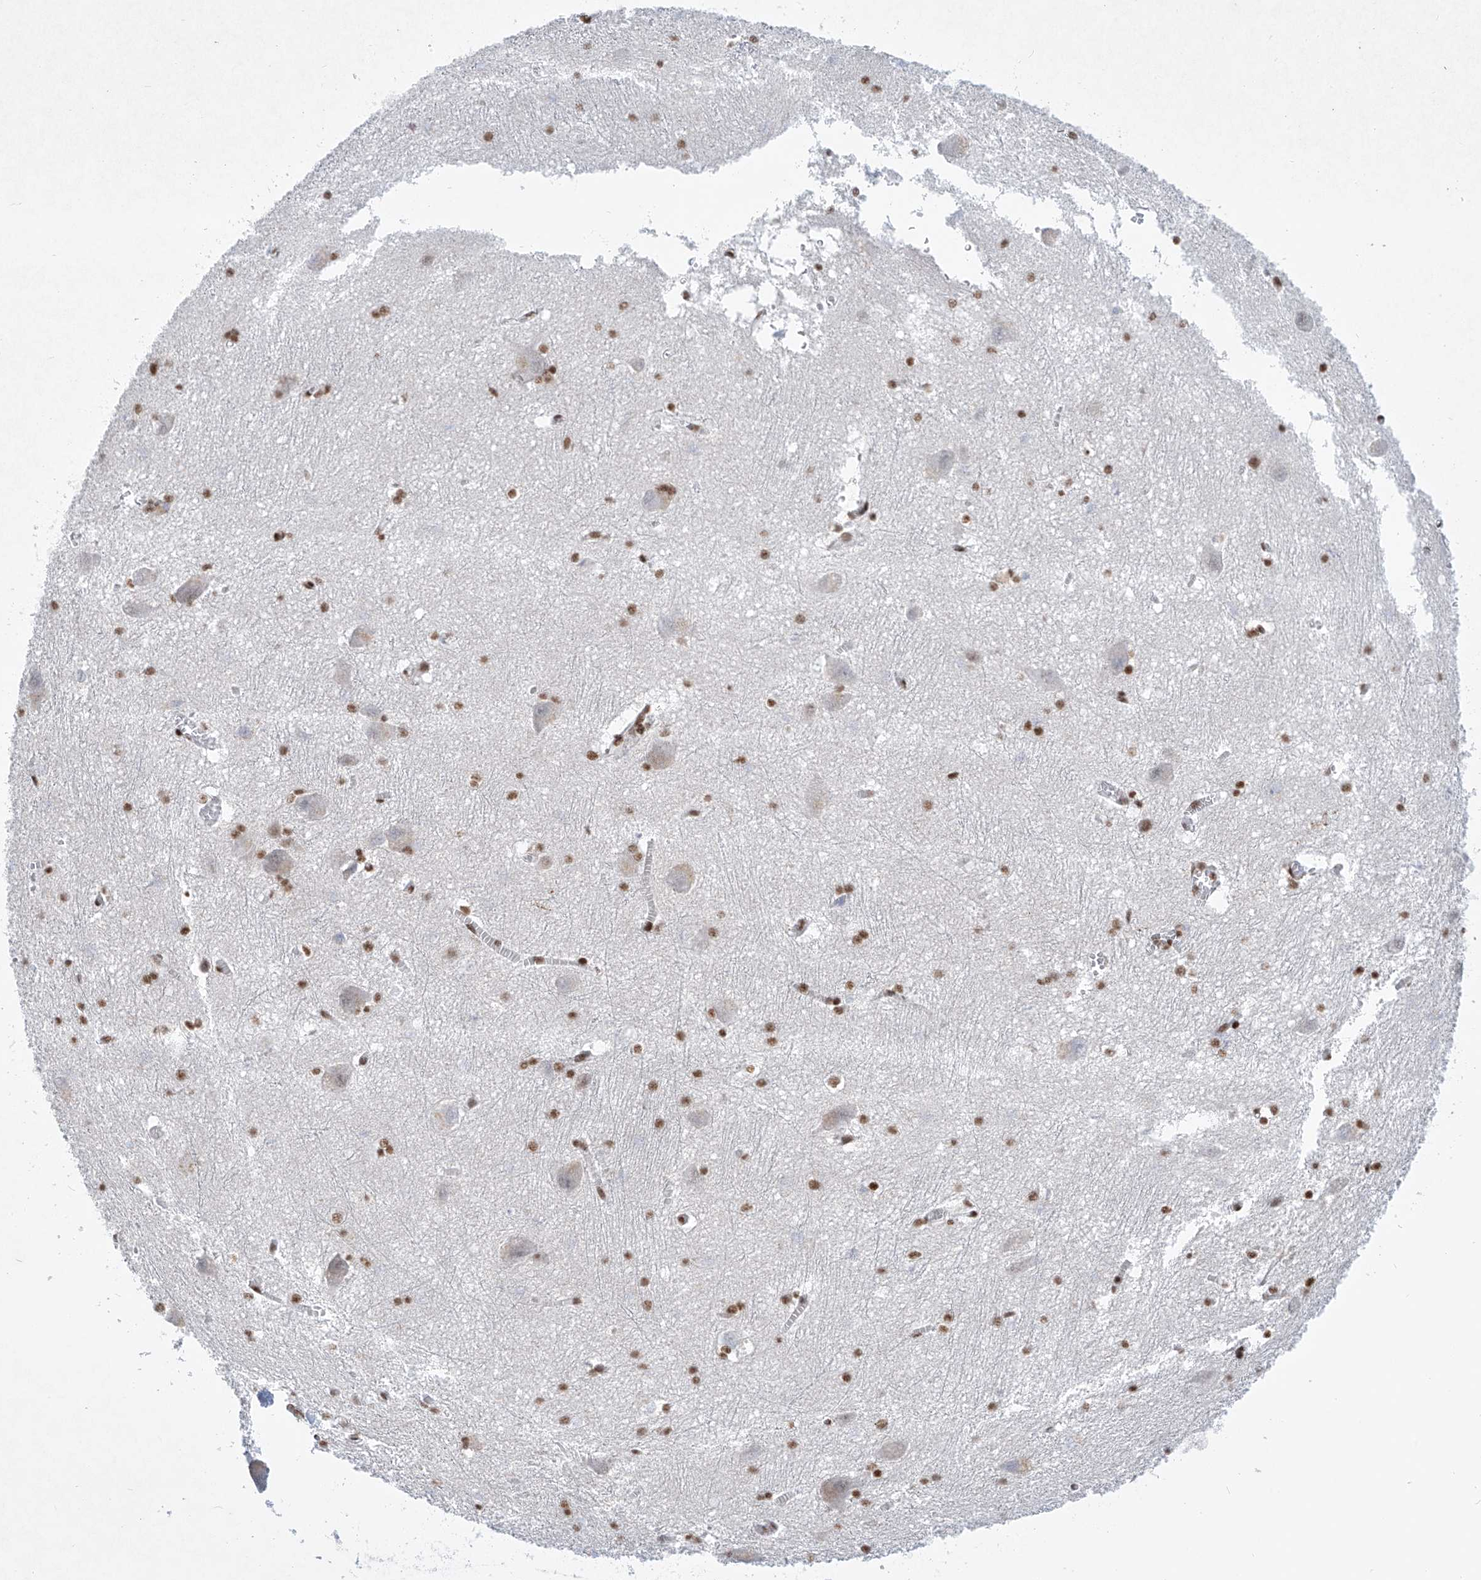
{"staining": {"intensity": "strong", "quantity": ">75%", "location": "nuclear"}, "tissue": "caudate", "cell_type": "Glial cells", "image_type": "normal", "snomed": [{"axis": "morphology", "description": "Normal tissue, NOS"}, {"axis": "topography", "description": "Lateral ventricle wall"}], "caption": "Brown immunohistochemical staining in unremarkable human caudate reveals strong nuclear positivity in about >75% of glial cells. The staining was performed using DAB to visualize the protein expression in brown, while the nuclei were stained in blue with hematoxylin (Magnification: 20x).", "gene": "TAF4", "patient": {"sex": "male", "age": 37}}